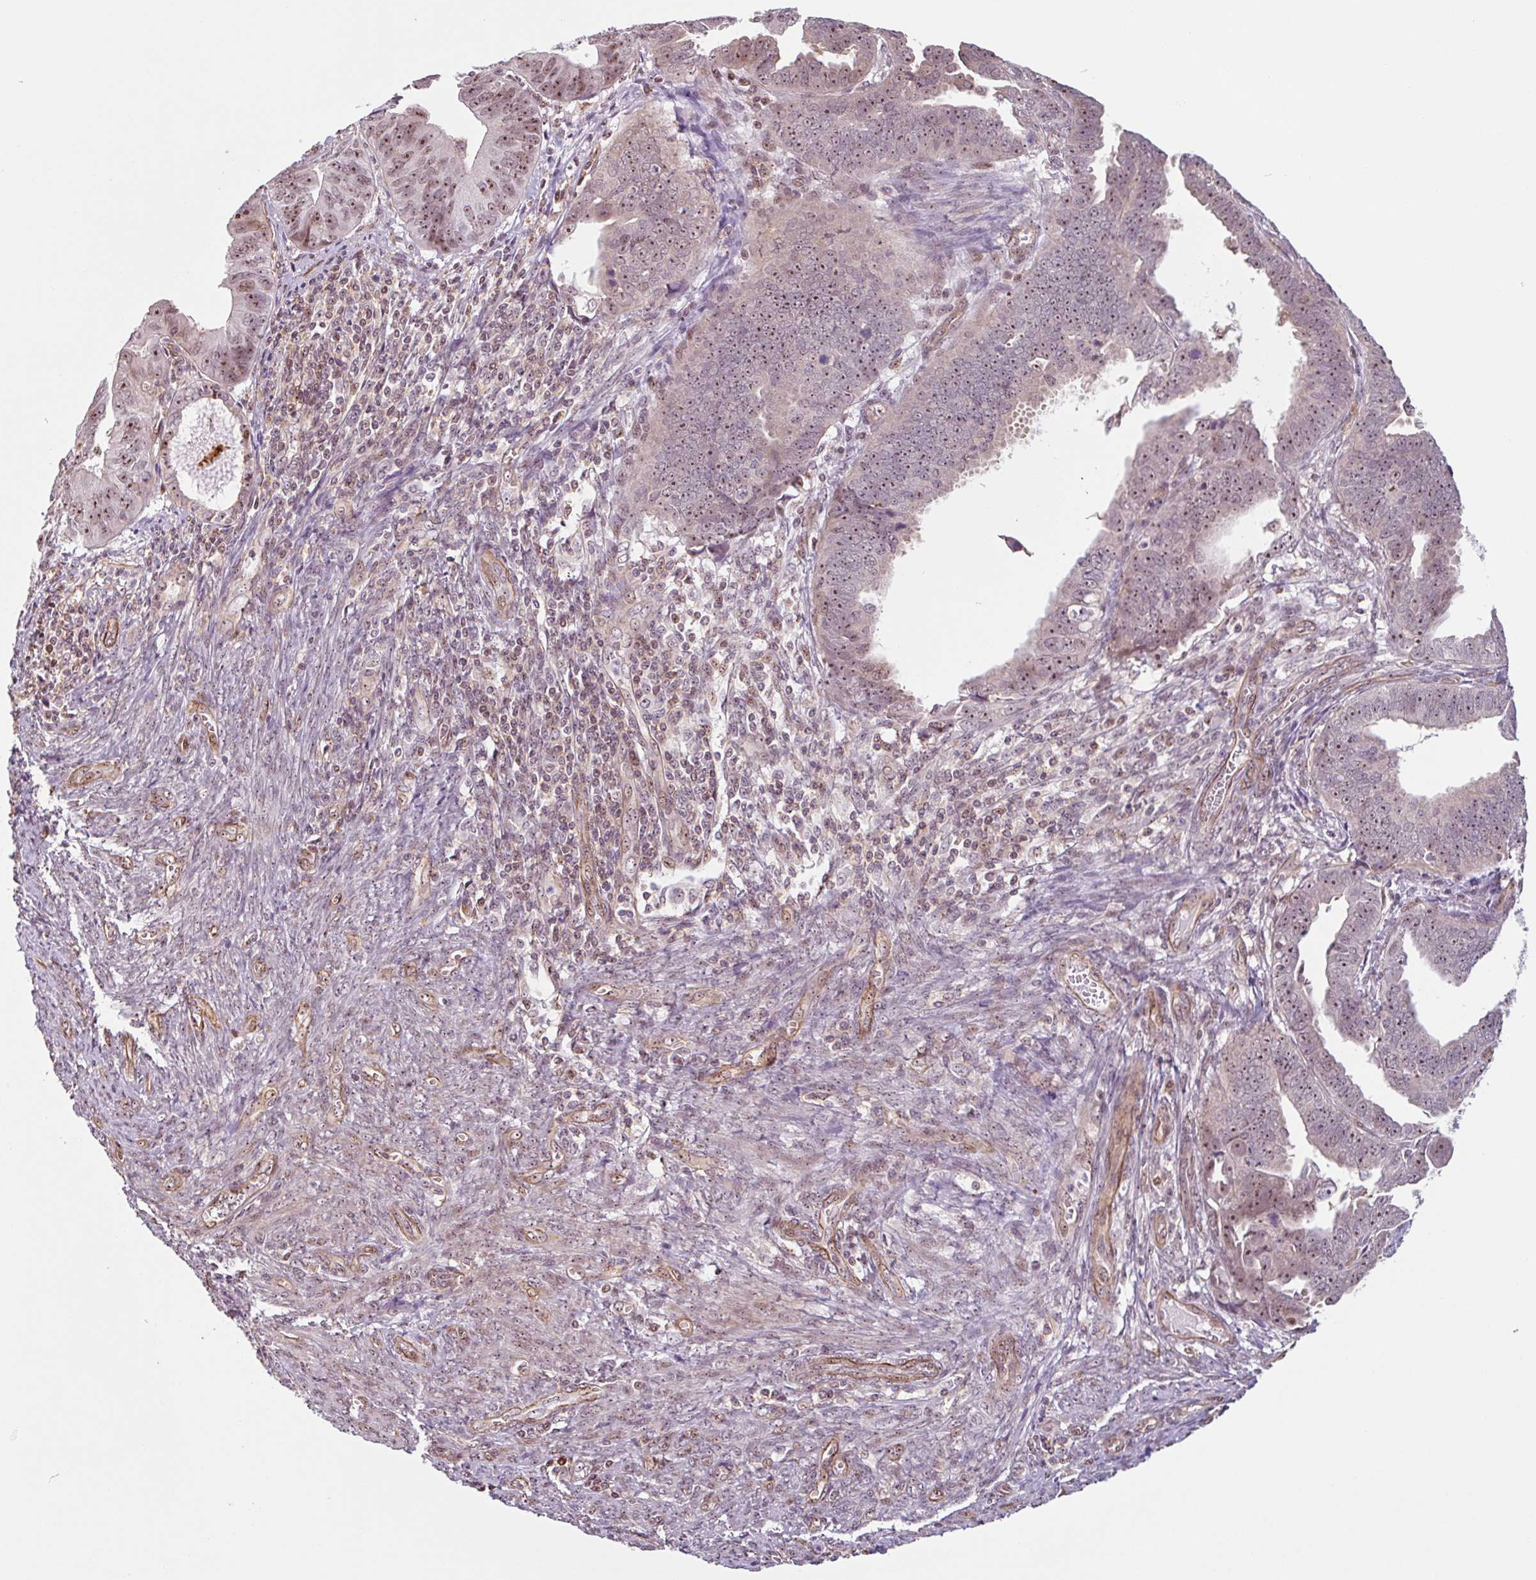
{"staining": {"intensity": "moderate", "quantity": ">75%", "location": "cytoplasmic/membranous,nuclear"}, "tissue": "endometrial cancer", "cell_type": "Tumor cells", "image_type": "cancer", "snomed": [{"axis": "morphology", "description": "Adenocarcinoma, NOS"}, {"axis": "topography", "description": "Endometrium"}], "caption": "High-power microscopy captured an IHC image of endometrial cancer, revealing moderate cytoplasmic/membranous and nuclear positivity in about >75% of tumor cells.", "gene": "ZNF689", "patient": {"sex": "female", "age": 75}}